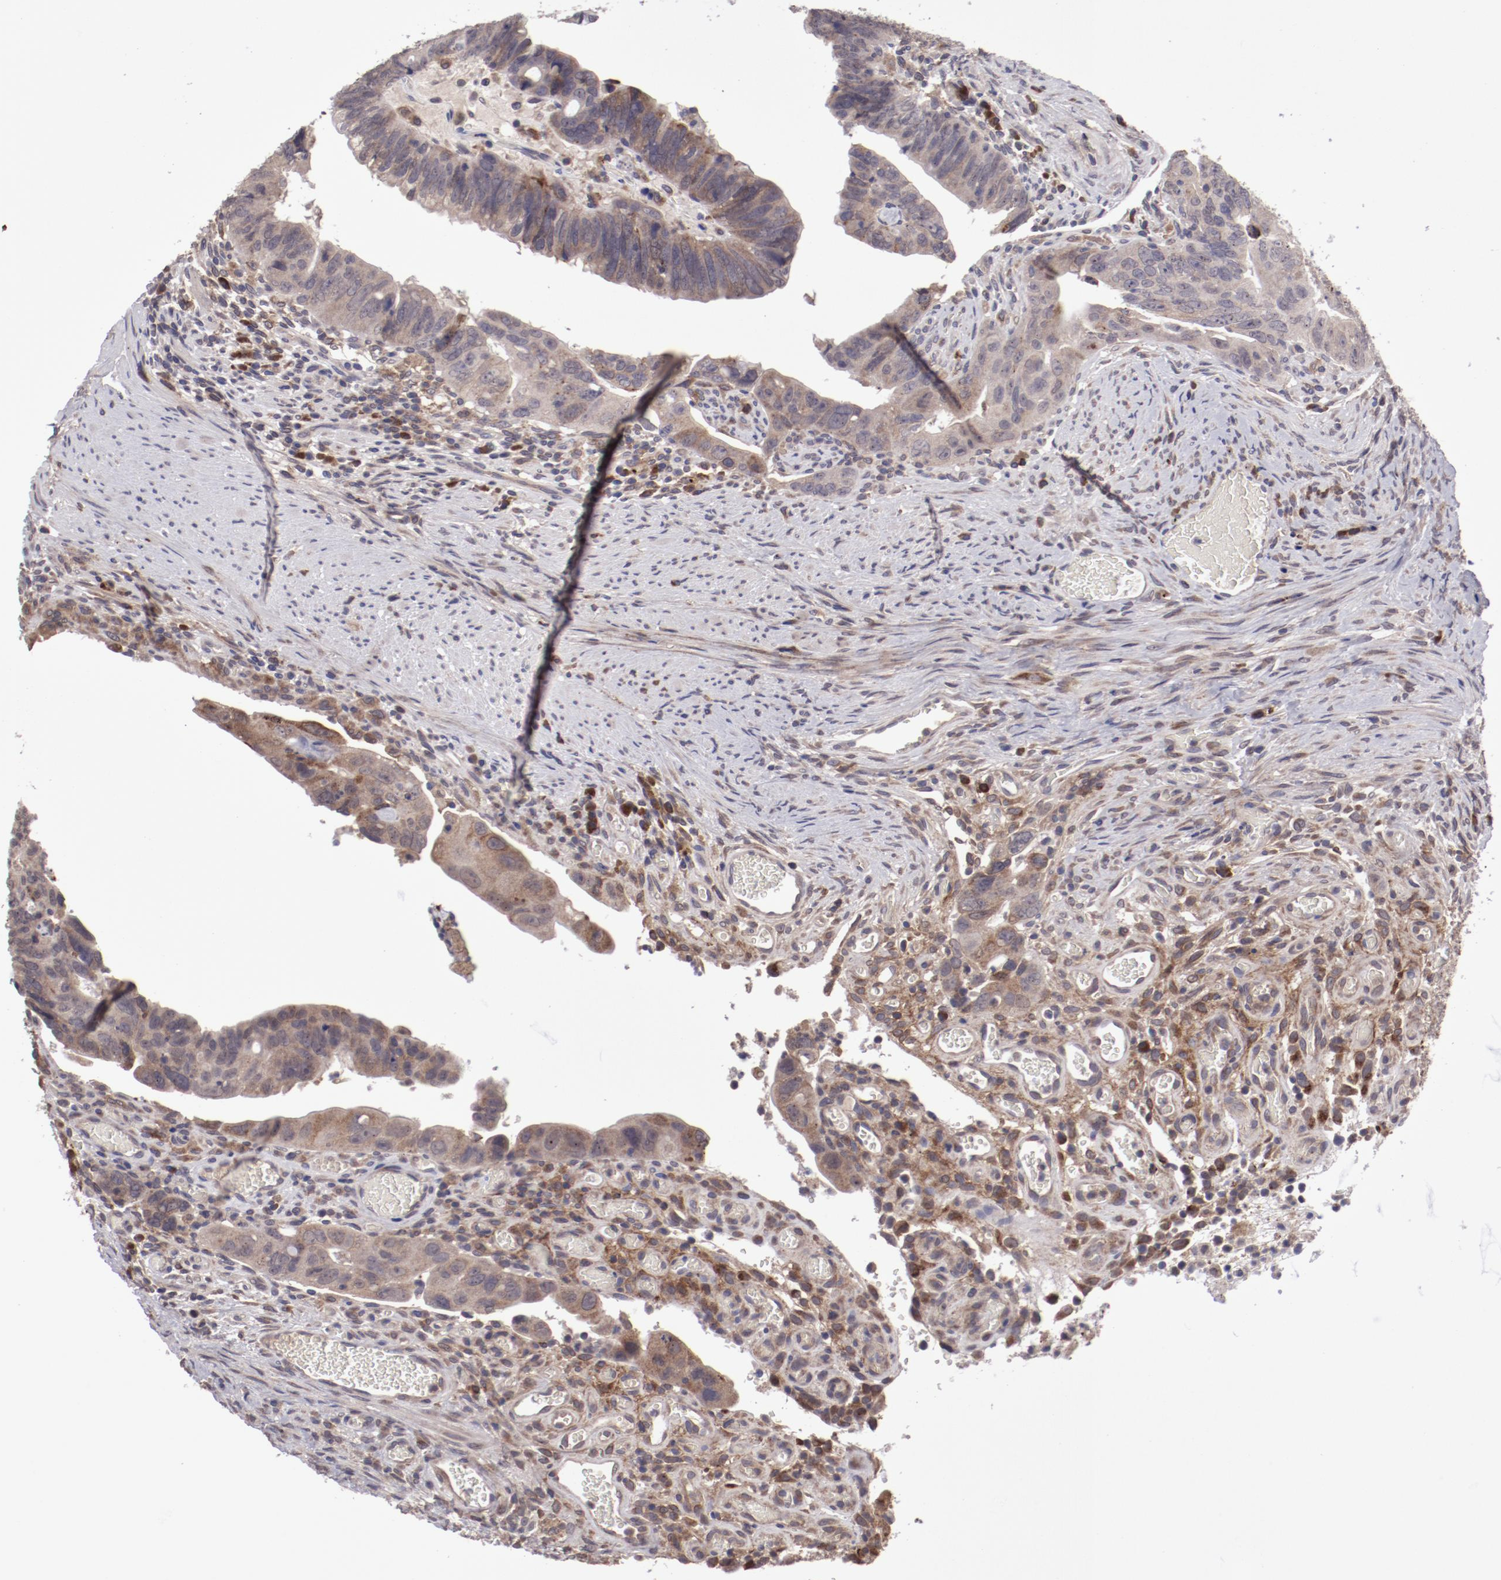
{"staining": {"intensity": "weak", "quantity": ">75%", "location": "cytoplasmic/membranous"}, "tissue": "colorectal cancer", "cell_type": "Tumor cells", "image_type": "cancer", "snomed": [{"axis": "morphology", "description": "Adenocarcinoma, NOS"}, {"axis": "topography", "description": "Rectum"}], "caption": "Immunohistochemistry (IHC) micrograph of colorectal cancer (adenocarcinoma) stained for a protein (brown), which demonstrates low levels of weak cytoplasmic/membranous positivity in about >75% of tumor cells.", "gene": "IL12A", "patient": {"sex": "male", "age": 53}}